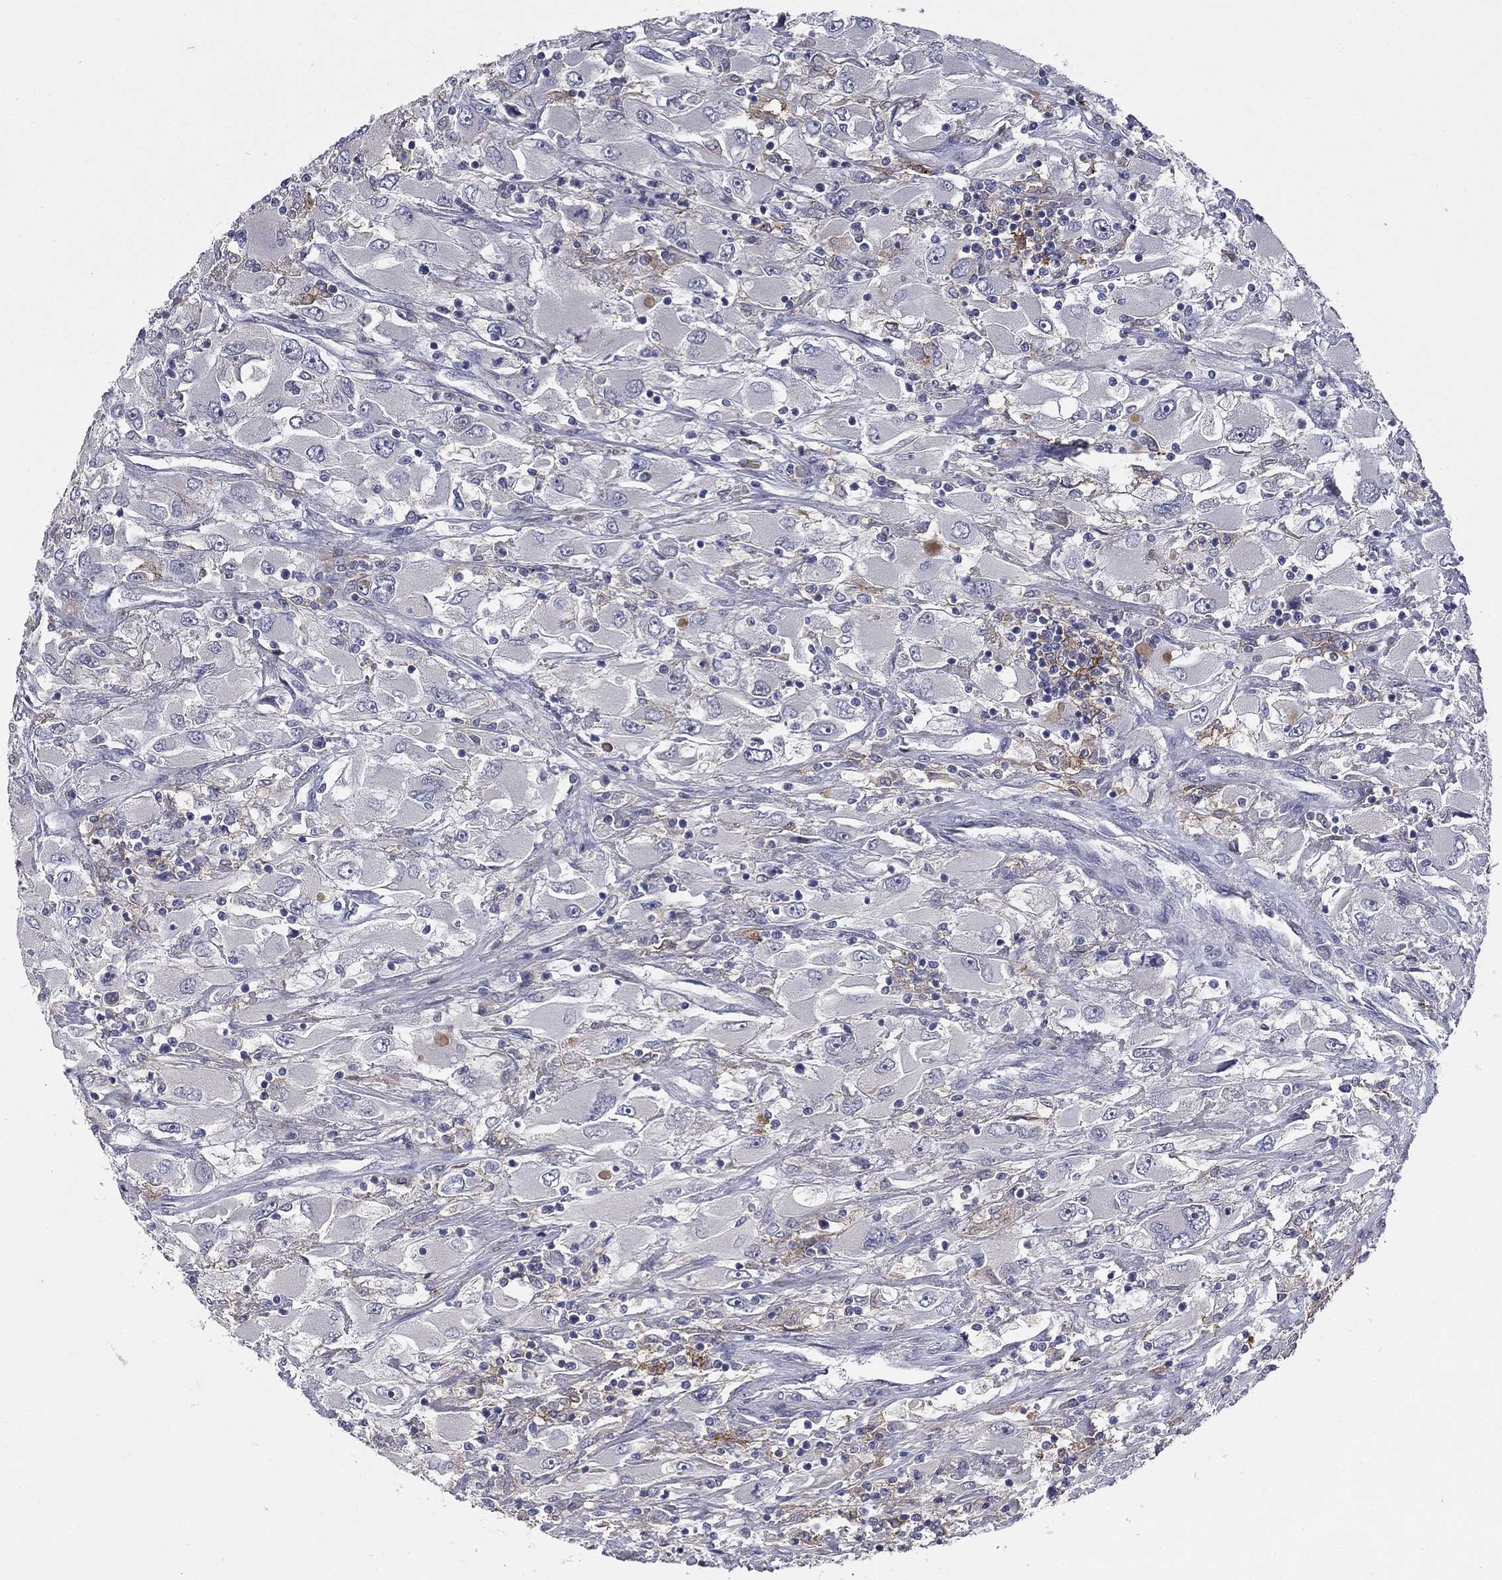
{"staining": {"intensity": "negative", "quantity": "none", "location": "none"}, "tissue": "renal cancer", "cell_type": "Tumor cells", "image_type": "cancer", "snomed": [{"axis": "morphology", "description": "Adenocarcinoma, NOS"}, {"axis": "topography", "description": "Kidney"}], "caption": "Renal cancer stained for a protein using immunohistochemistry (IHC) exhibits no staining tumor cells.", "gene": "CD274", "patient": {"sex": "female", "age": 52}}